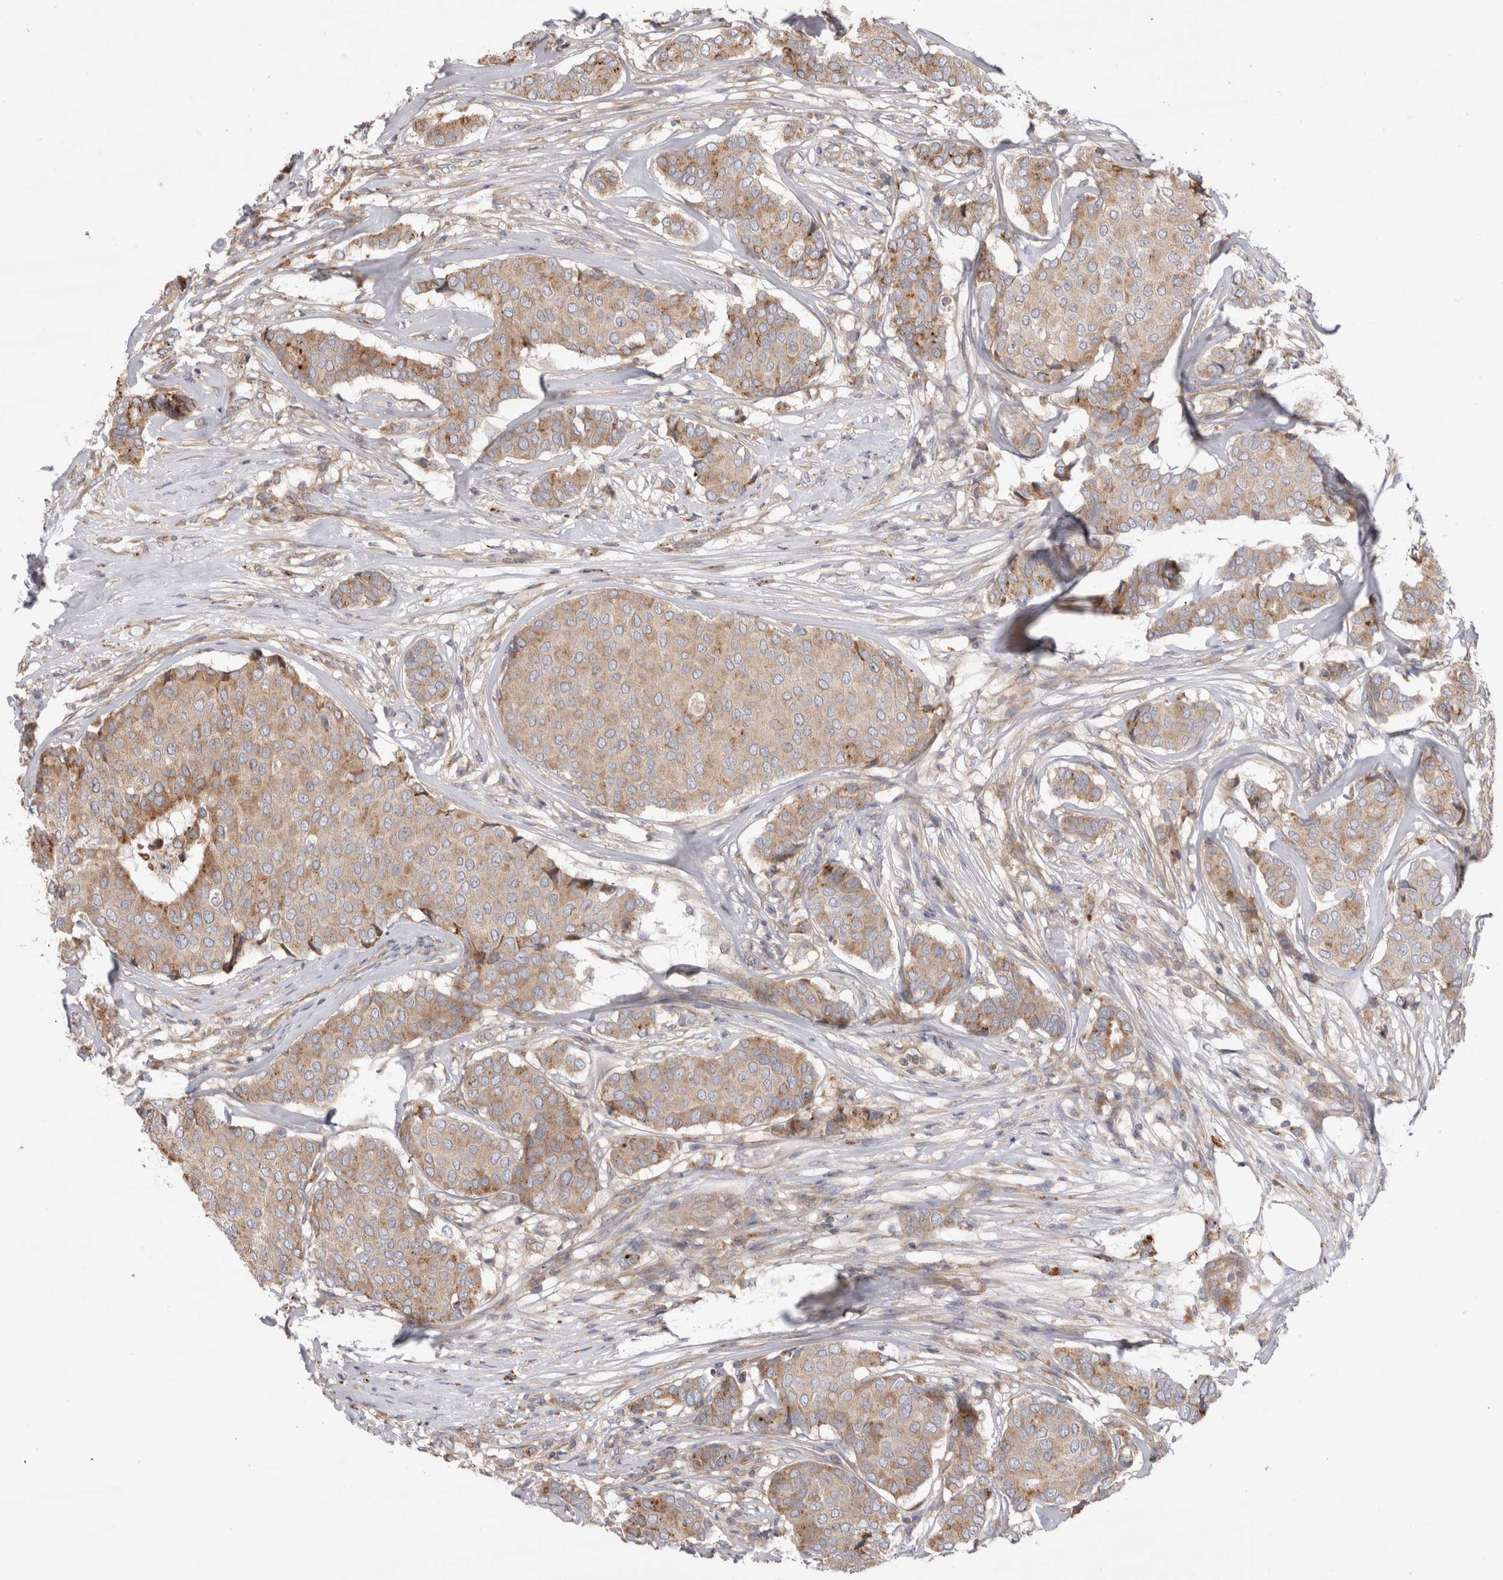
{"staining": {"intensity": "weak", "quantity": ">75%", "location": "cytoplasmic/membranous"}, "tissue": "breast cancer", "cell_type": "Tumor cells", "image_type": "cancer", "snomed": [{"axis": "morphology", "description": "Duct carcinoma"}, {"axis": "topography", "description": "Breast"}], "caption": "Intraductal carcinoma (breast) tissue reveals weak cytoplasmic/membranous staining in approximately >75% of tumor cells, visualized by immunohistochemistry.", "gene": "PDCD10", "patient": {"sex": "female", "age": 75}}